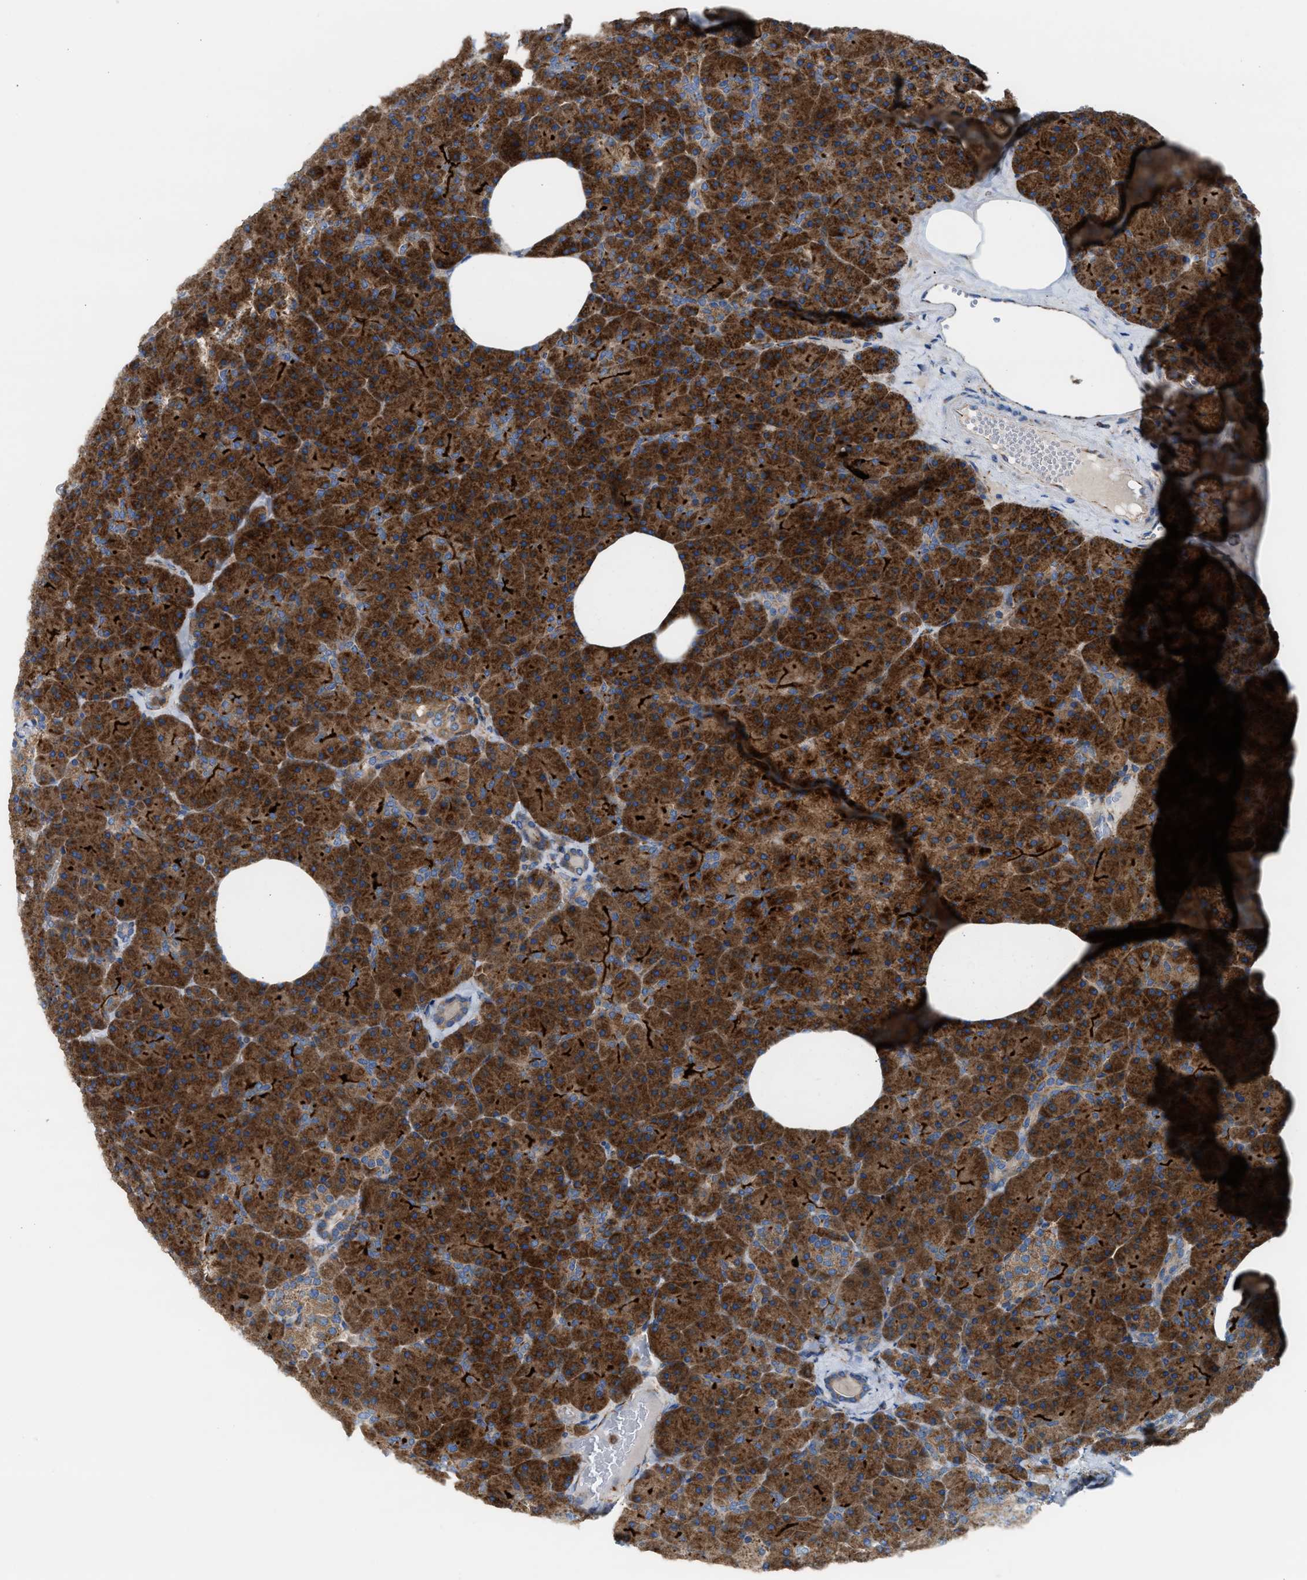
{"staining": {"intensity": "strong", "quantity": ">75%", "location": "cytoplasmic/membranous"}, "tissue": "pancreas", "cell_type": "Exocrine glandular cells", "image_type": "normal", "snomed": [{"axis": "morphology", "description": "Normal tissue, NOS"}, {"axis": "morphology", "description": "Carcinoid, malignant, NOS"}, {"axis": "topography", "description": "Pancreas"}], "caption": "Immunohistochemistry (IHC) staining of normal pancreas, which reveals high levels of strong cytoplasmic/membranous expression in about >75% of exocrine glandular cells indicating strong cytoplasmic/membranous protein positivity. The staining was performed using DAB (brown) for protein detection and nuclei were counterstained in hematoxylin (blue).", "gene": "TBC1D15", "patient": {"sex": "female", "age": 35}}